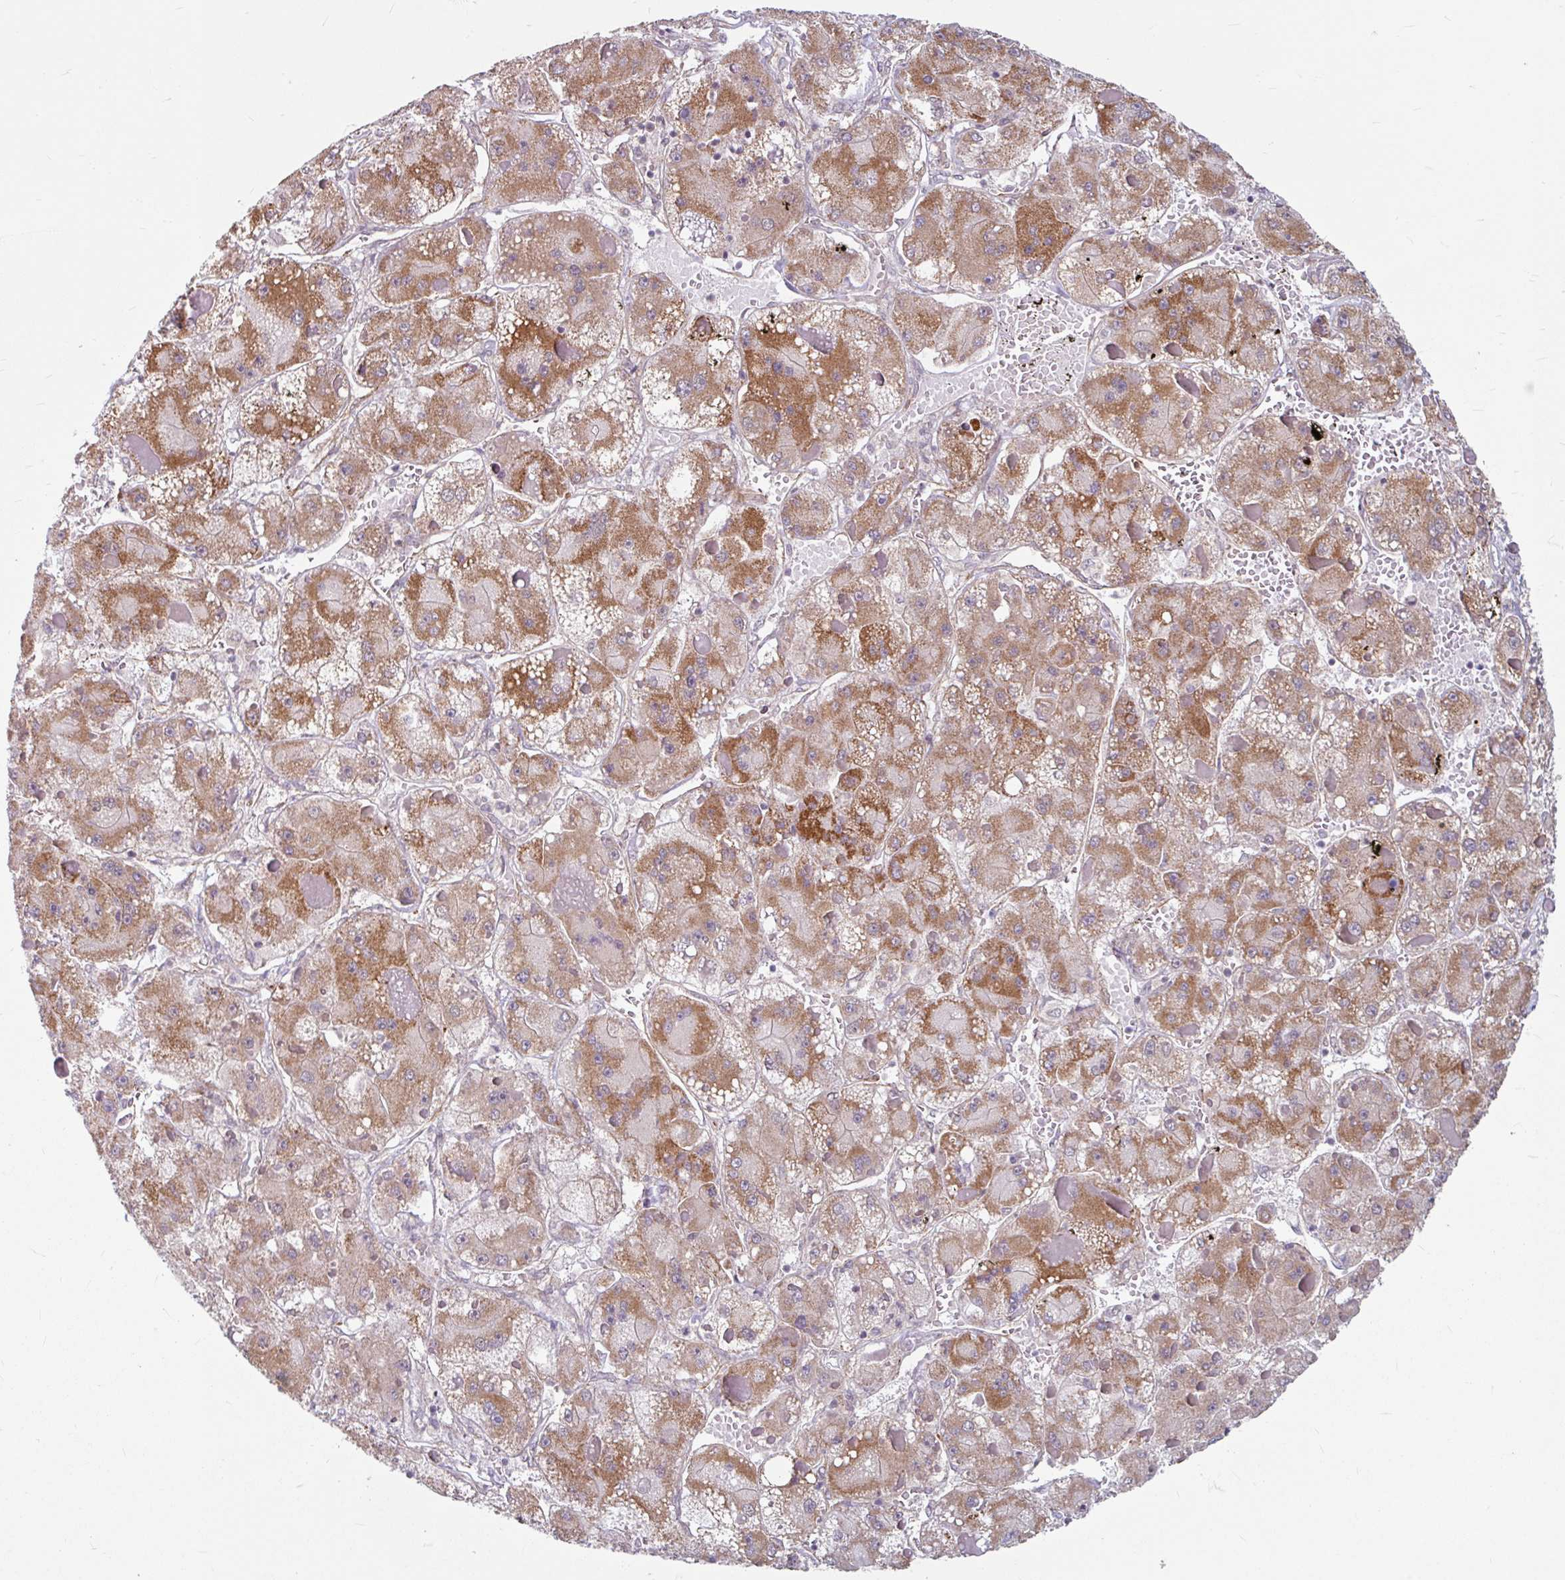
{"staining": {"intensity": "moderate", "quantity": ">75%", "location": "cytoplasmic/membranous"}, "tissue": "liver cancer", "cell_type": "Tumor cells", "image_type": "cancer", "snomed": [{"axis": "morphology", "description": "Carcinoma, Hepatocellular, NOS"}, {"axis": "topography", "description": "Liver"}], "caption": "High-power microscopy captured an immunohistochemistry histopathology image of hepatocellular carcinoma (liver), revealing moderate cytoplasmic/membranous expression in about >75% of tumor cells.", "gene": "DAAM2", "patient": {"sex": "female", "age": 73}}